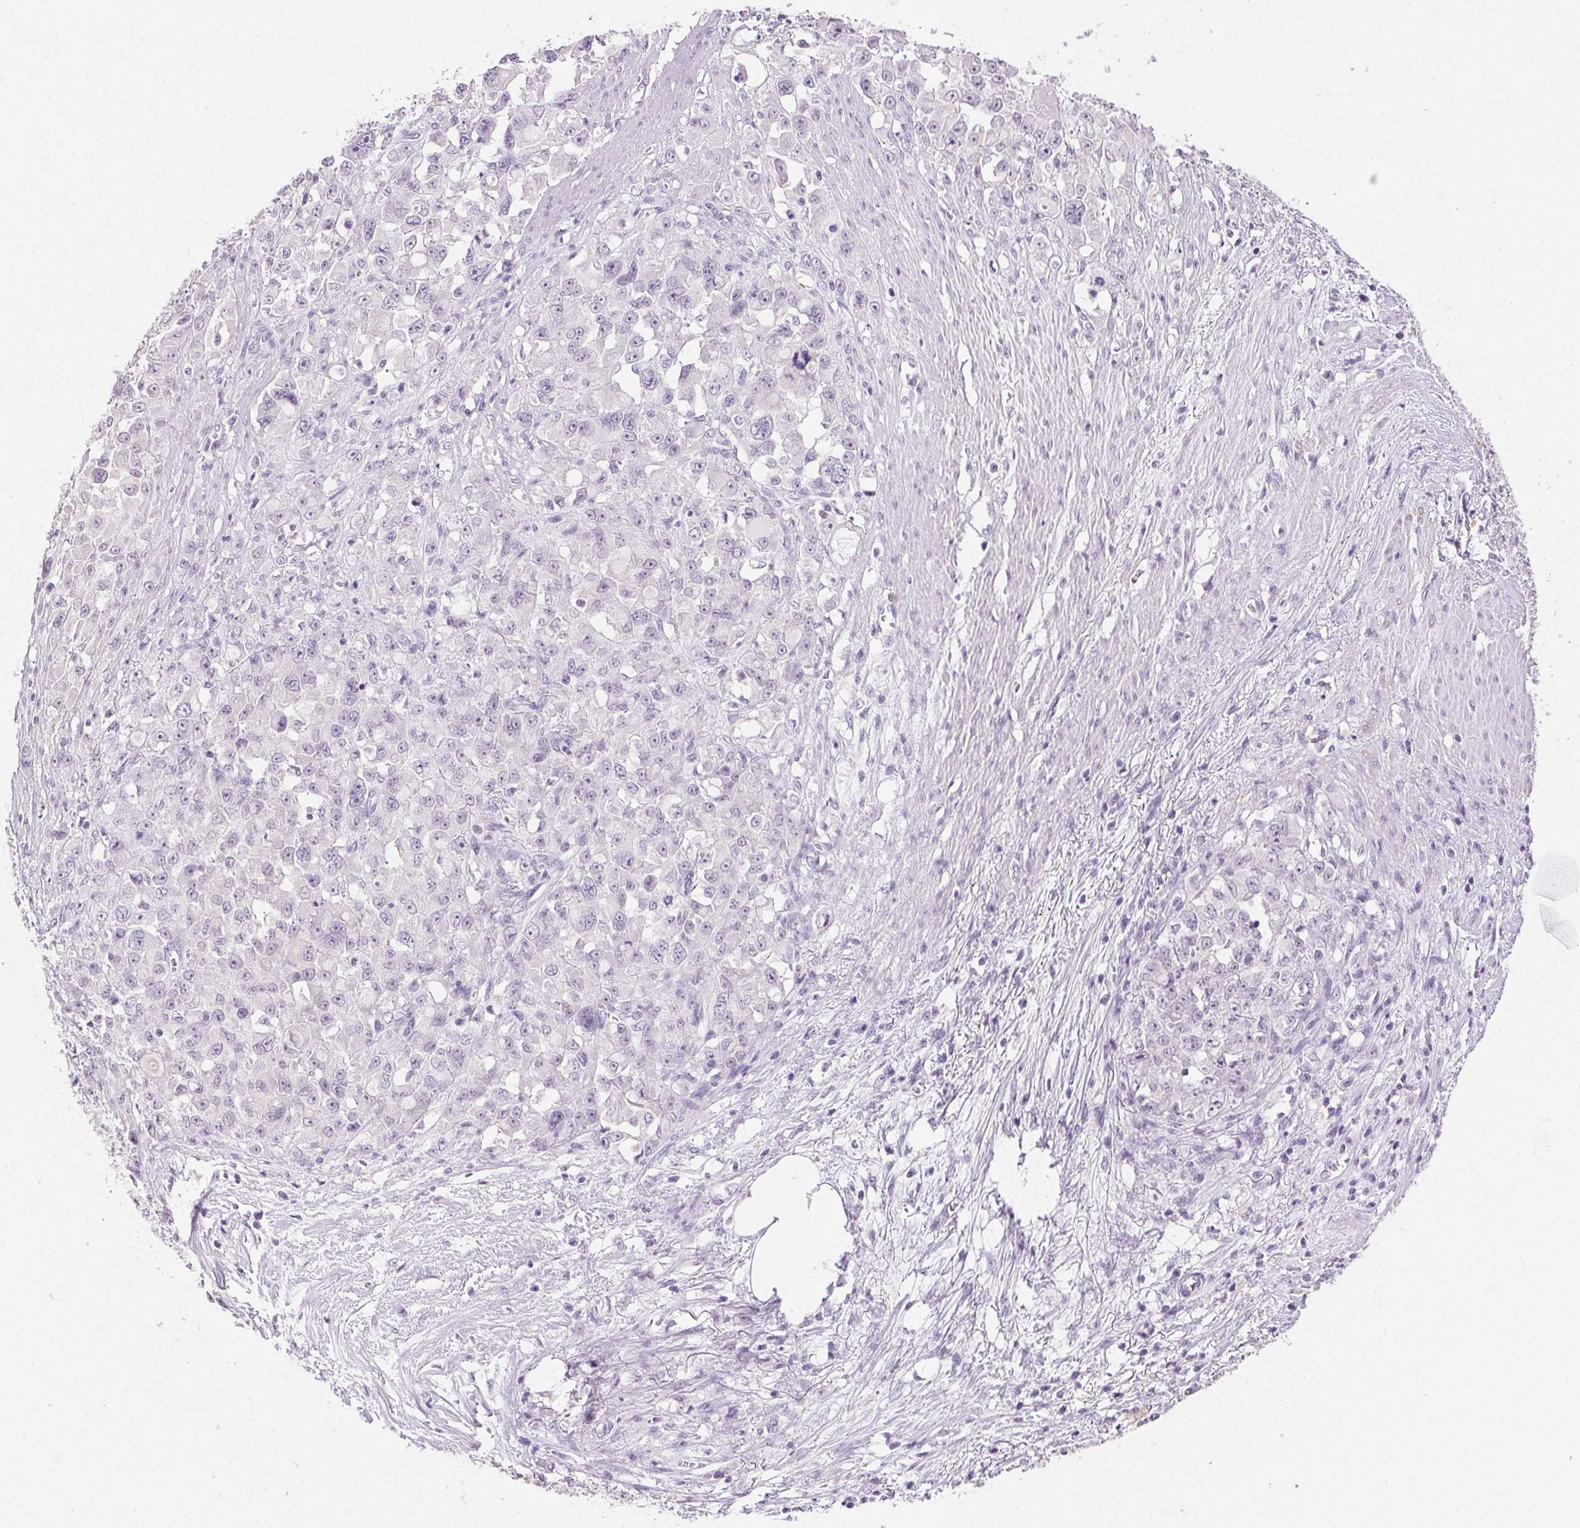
{"staining": {"intensity": "negative", "quantity": "none", "location": "none"}, "tissue": "stomach cancer", "cell_type": "Tumor cells", "image_type": "cancer", "snomed": [{"axis": "morphology", "description": "Adenocarcinoma, NOS"}, {"axis": "topography", "description": "Stomach"}], "caption": "Immunohistochemical staining of human stomach cancer exhibits no significant expression in tumor cells.", "gene": "CLDN10", "patient": {"sex": "female", "age": 76}}